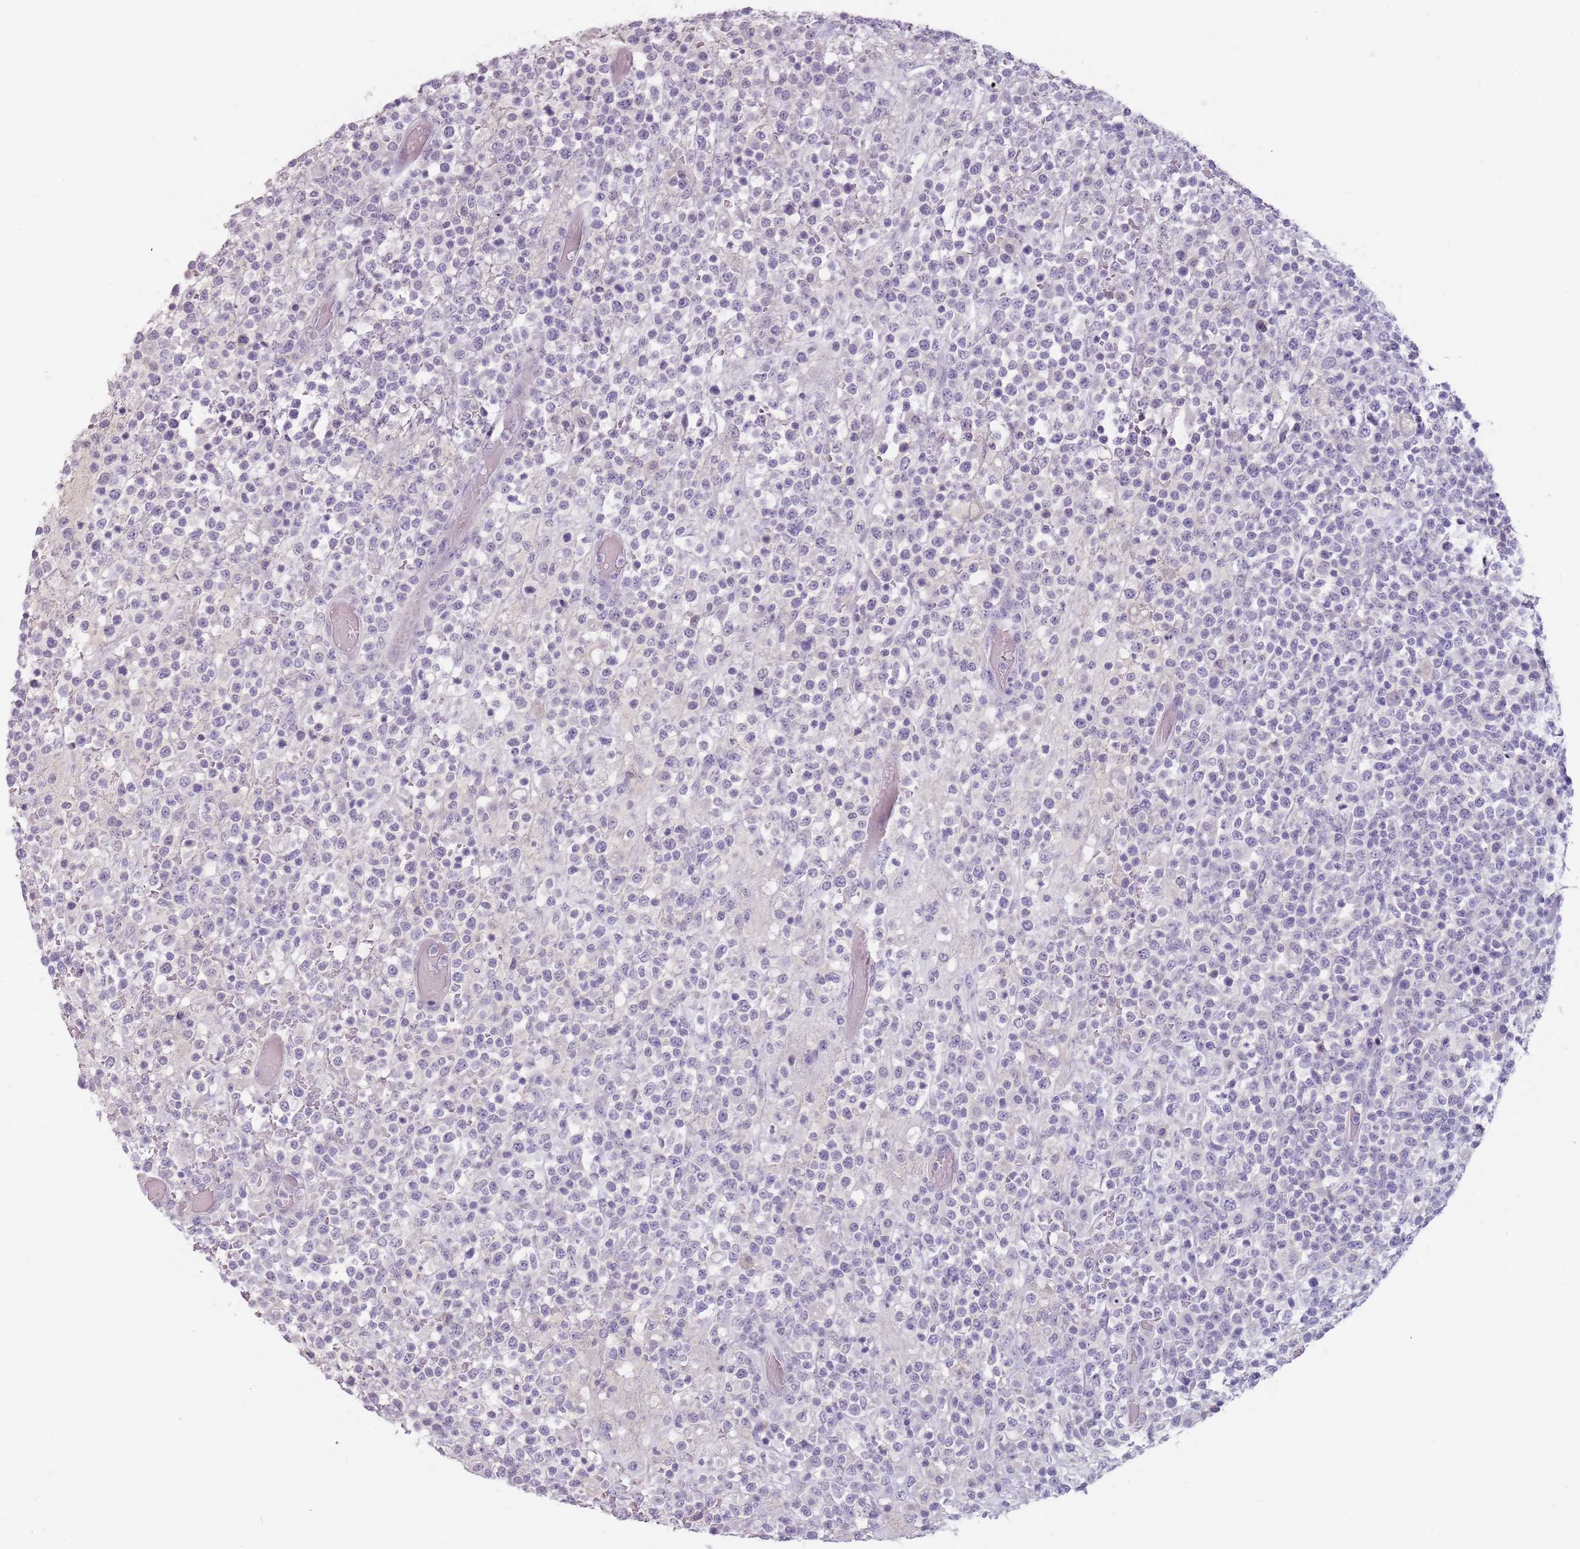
{"staining": {"intensity": "negative", "quantity": "none", "location": "none"}, "tissue": "lymphoma", "cell_type": "Tumor cells", "image_type": "cancer", "snomed": [{"axis": "morphology", "description": "Malignant lymphoma, non-Hodgkin's type, High grade"}, {"axis": "topography", "description": "Colon"}], "caption": "High magnification brightfield microscopy of lymphoma stained with DAB (3,3'-diaminobenzidine) (brown) and counterstained with hematoxylin (blue): tumor cells show no significant positivity.", "gene": "CEP19", "patient": {"sex": "female", "age": 53}}